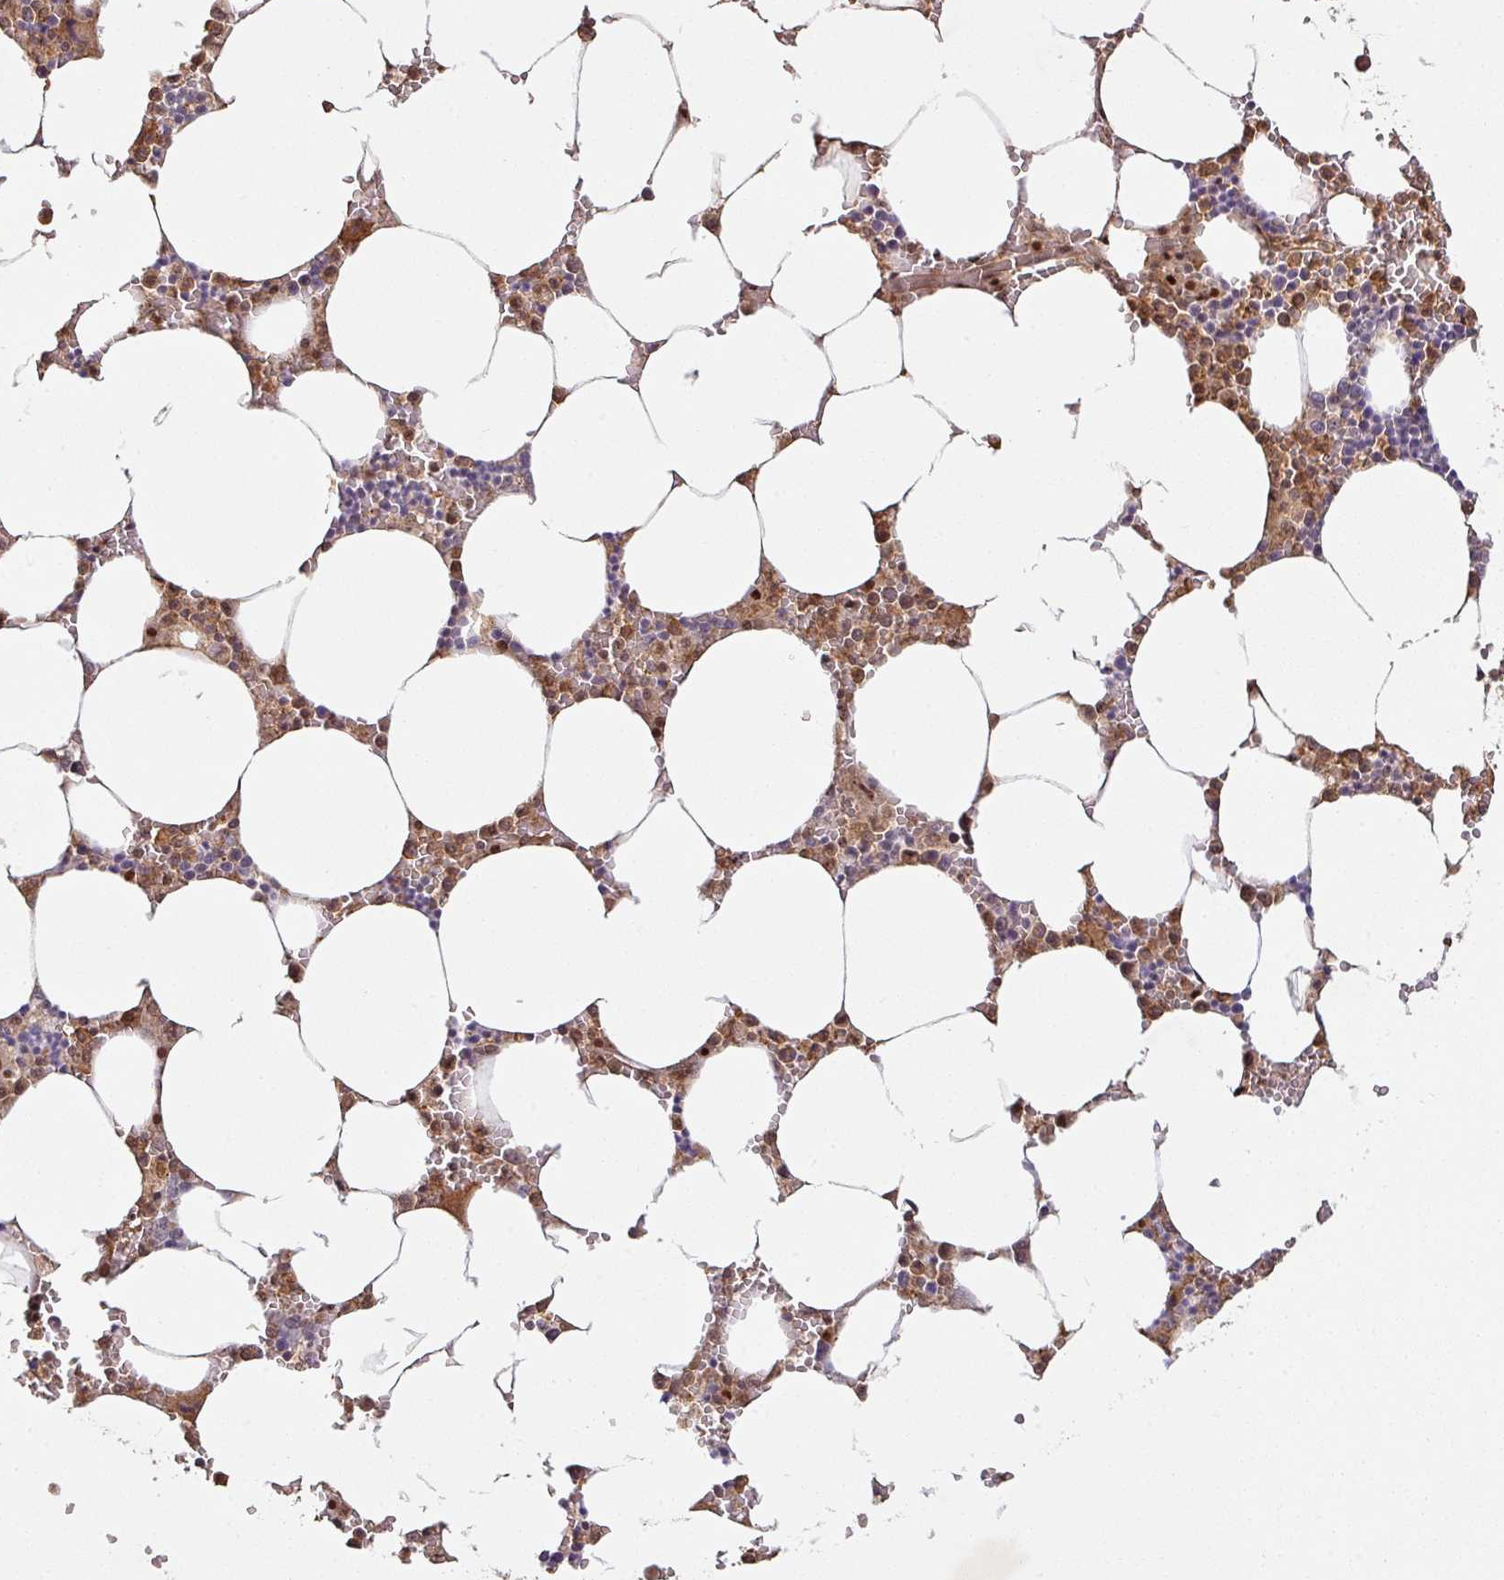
{"staining": {"intensity": "moderate", "quantity": "25%-75%", "location": "cytoplasmic/membranous"}, "tissue": "bone marrow", "cell_type": "Hematopoietic cells", "image_type": "normal", "snomed": [{"axis": "morphology", "description": "Normal tissue, NOS"}, {"axis": "topography", "description": "Bone marrow"}], "caption": "DAB (3,3'-diaminobenzidine) immunohistochemical staining of benign human bone marrow shows moderate cytoplasmic/membranous protein positivity in approximately 25%-75% of hematopoietic cells. (DAB (3,3'-diaminobenzidine) IHC with brightfield microscopy, high magnification).", "gene": "ZNF322", "patient": {"sex": "male", "age": 70}}